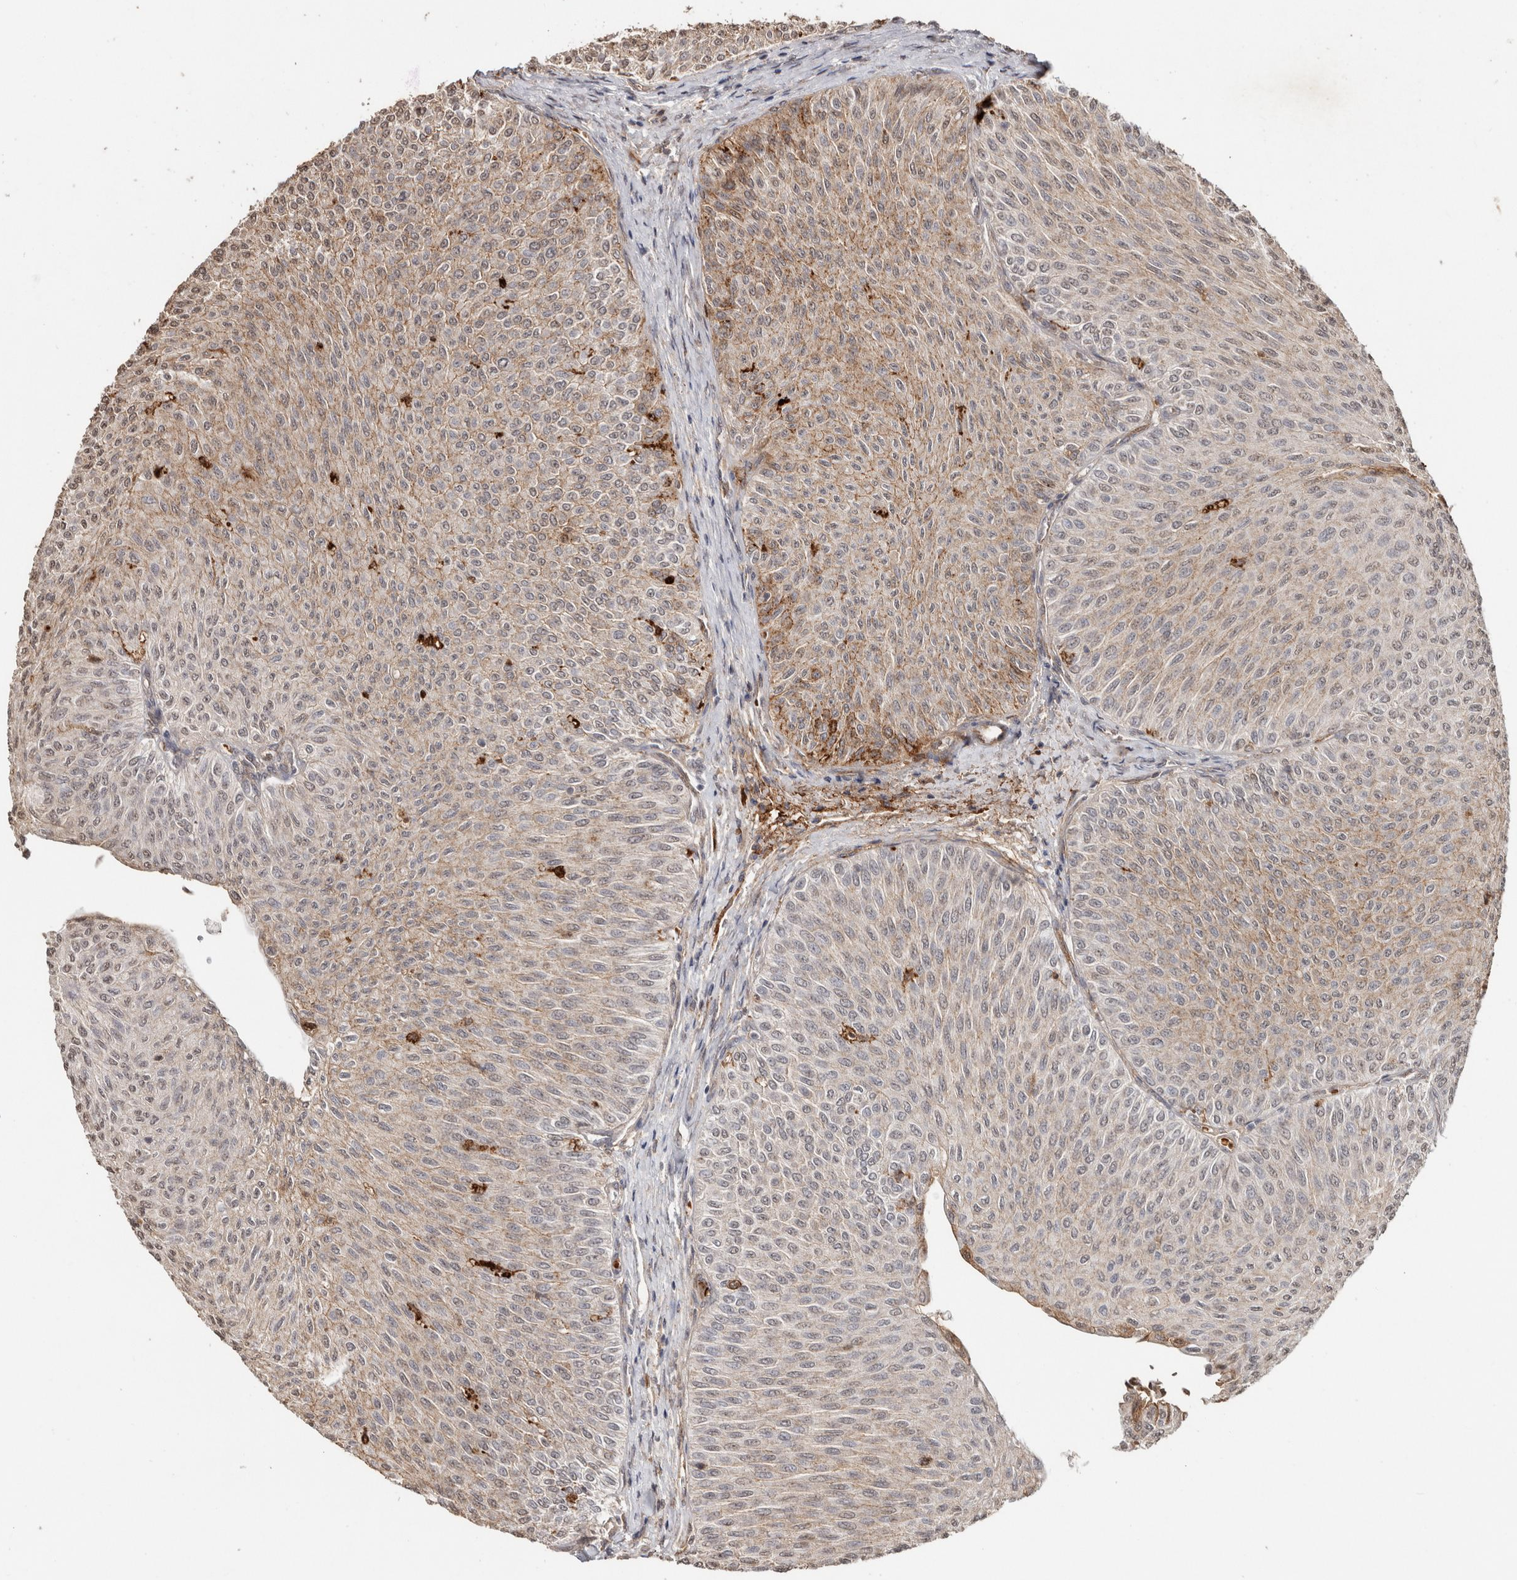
{"staining": {"intensity": "weak", "quantity": "25%-75%", "location": "cytoplasmic/membranous"}, "tissue": "urothelial cancer", "cell_type": "Tumor cells", "image_type": "cancer", "snomed": [{"axis": "morphology", "description": "Urothelial carcinoma, Low grade"}, {"axis": "topography", "description": "Urinary bladder"}], "caption": "There is low levels of weak cytoplasmic/membranous expression in tumor cells of low-grade urothelial carcinoma, as demonstrated by immunohistochemical staining (brown color).", "gene": "FAM3A", "patient": {"sex": "male", "age": 78}}